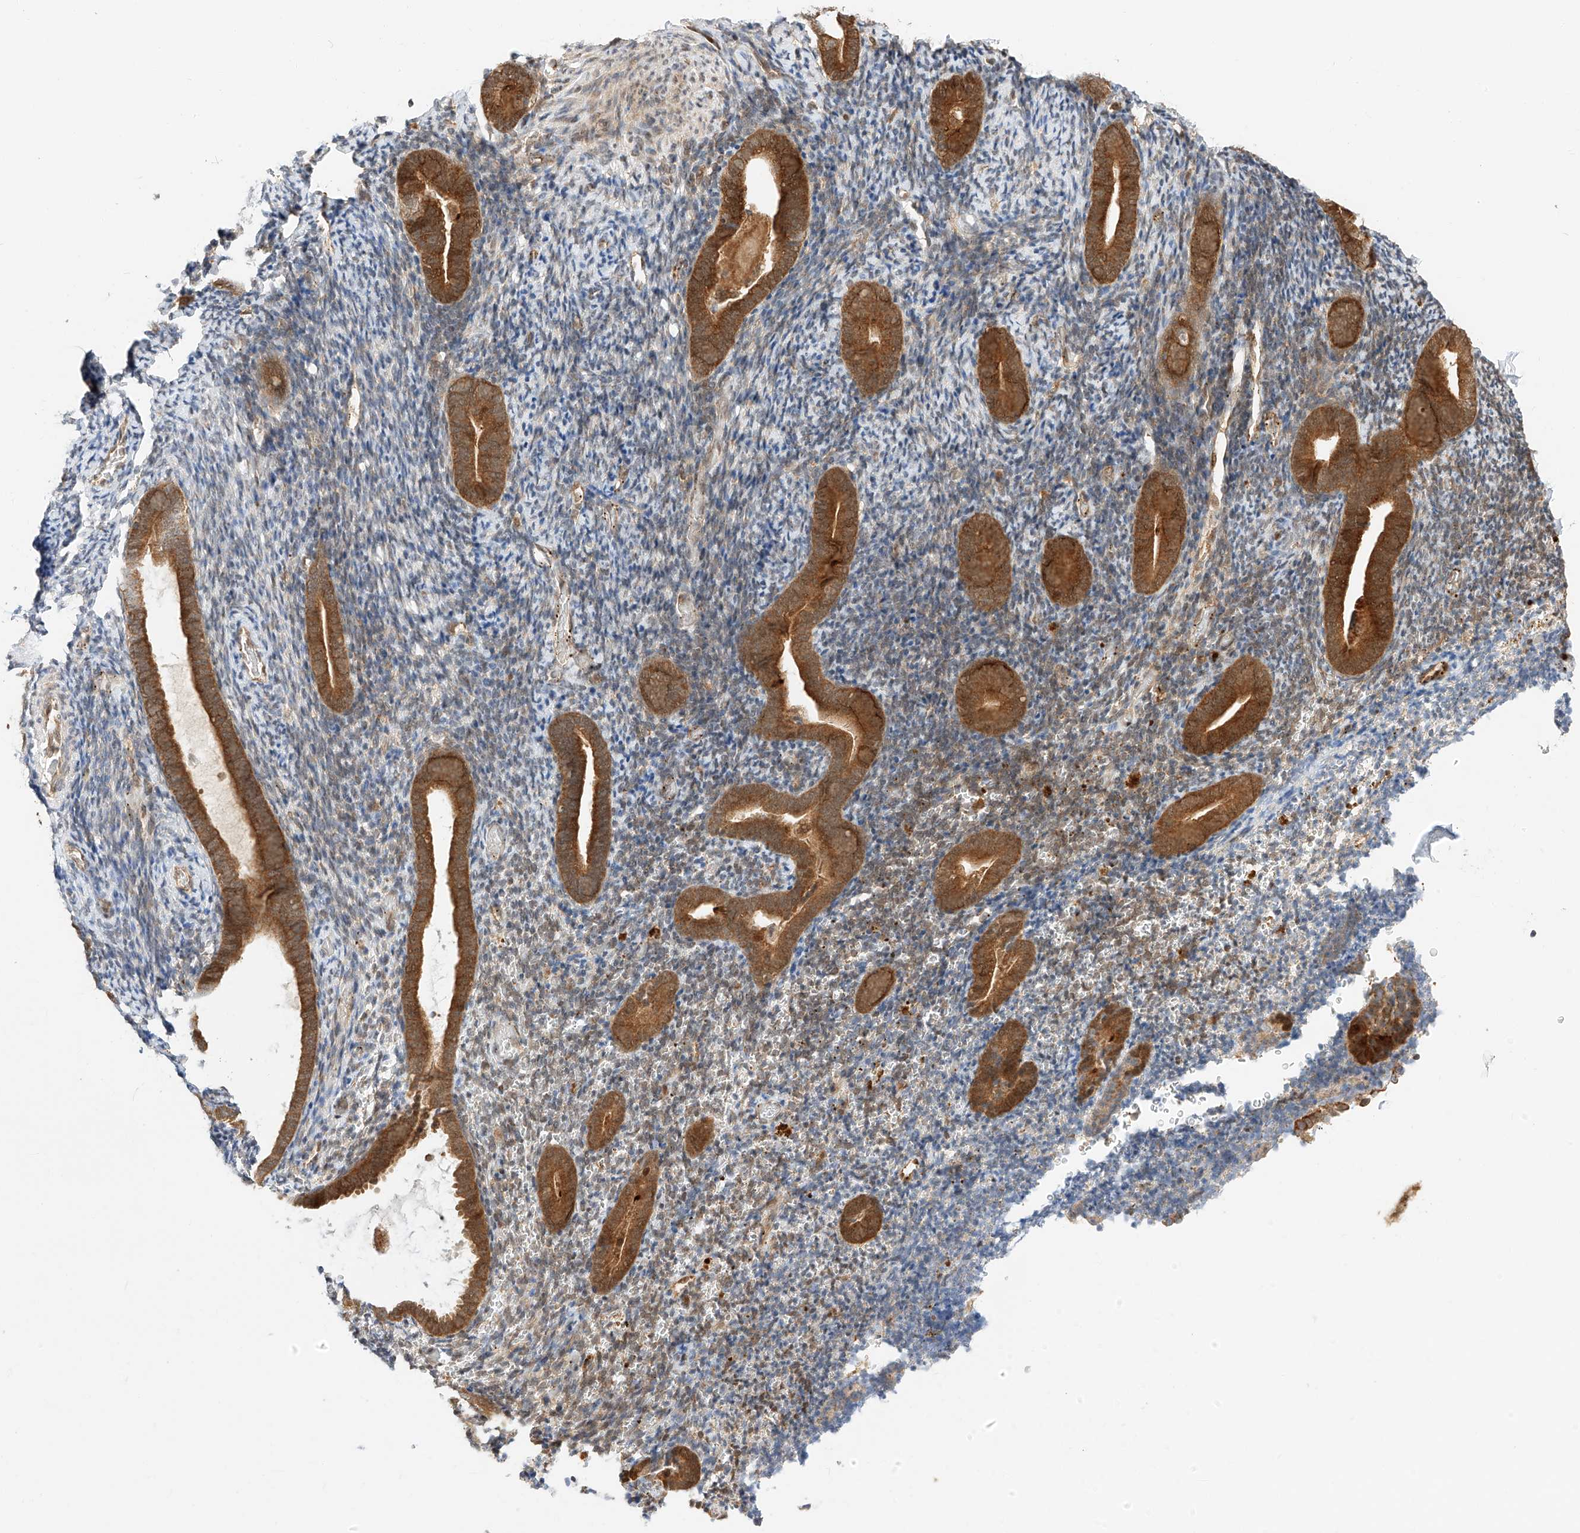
{"staining": {"intensity": "moderate", "quantity": "<25%", "location": "cytoplasmic/membranous,nuclear"}, "tissue": "endometrium", "cell_type": "Cells in endometrial stroma", "image_type": "normal", "snomed": [{"axis": "morphology", "description": "Normal tissue, NOS"}, {"axis": "topography", "description": "Endometrium"}], "caption": "Immunohistochemistry (DAB (3,3'-diaminobenzidine)) staining of benign endometrium demonstrates moderate cytoplasmic/membranous,nuclear protein positivity in about <25% of cells in endometrial stroma.", "gene": "EIF4H", "patient": {"sex": "female", "age": 51}}